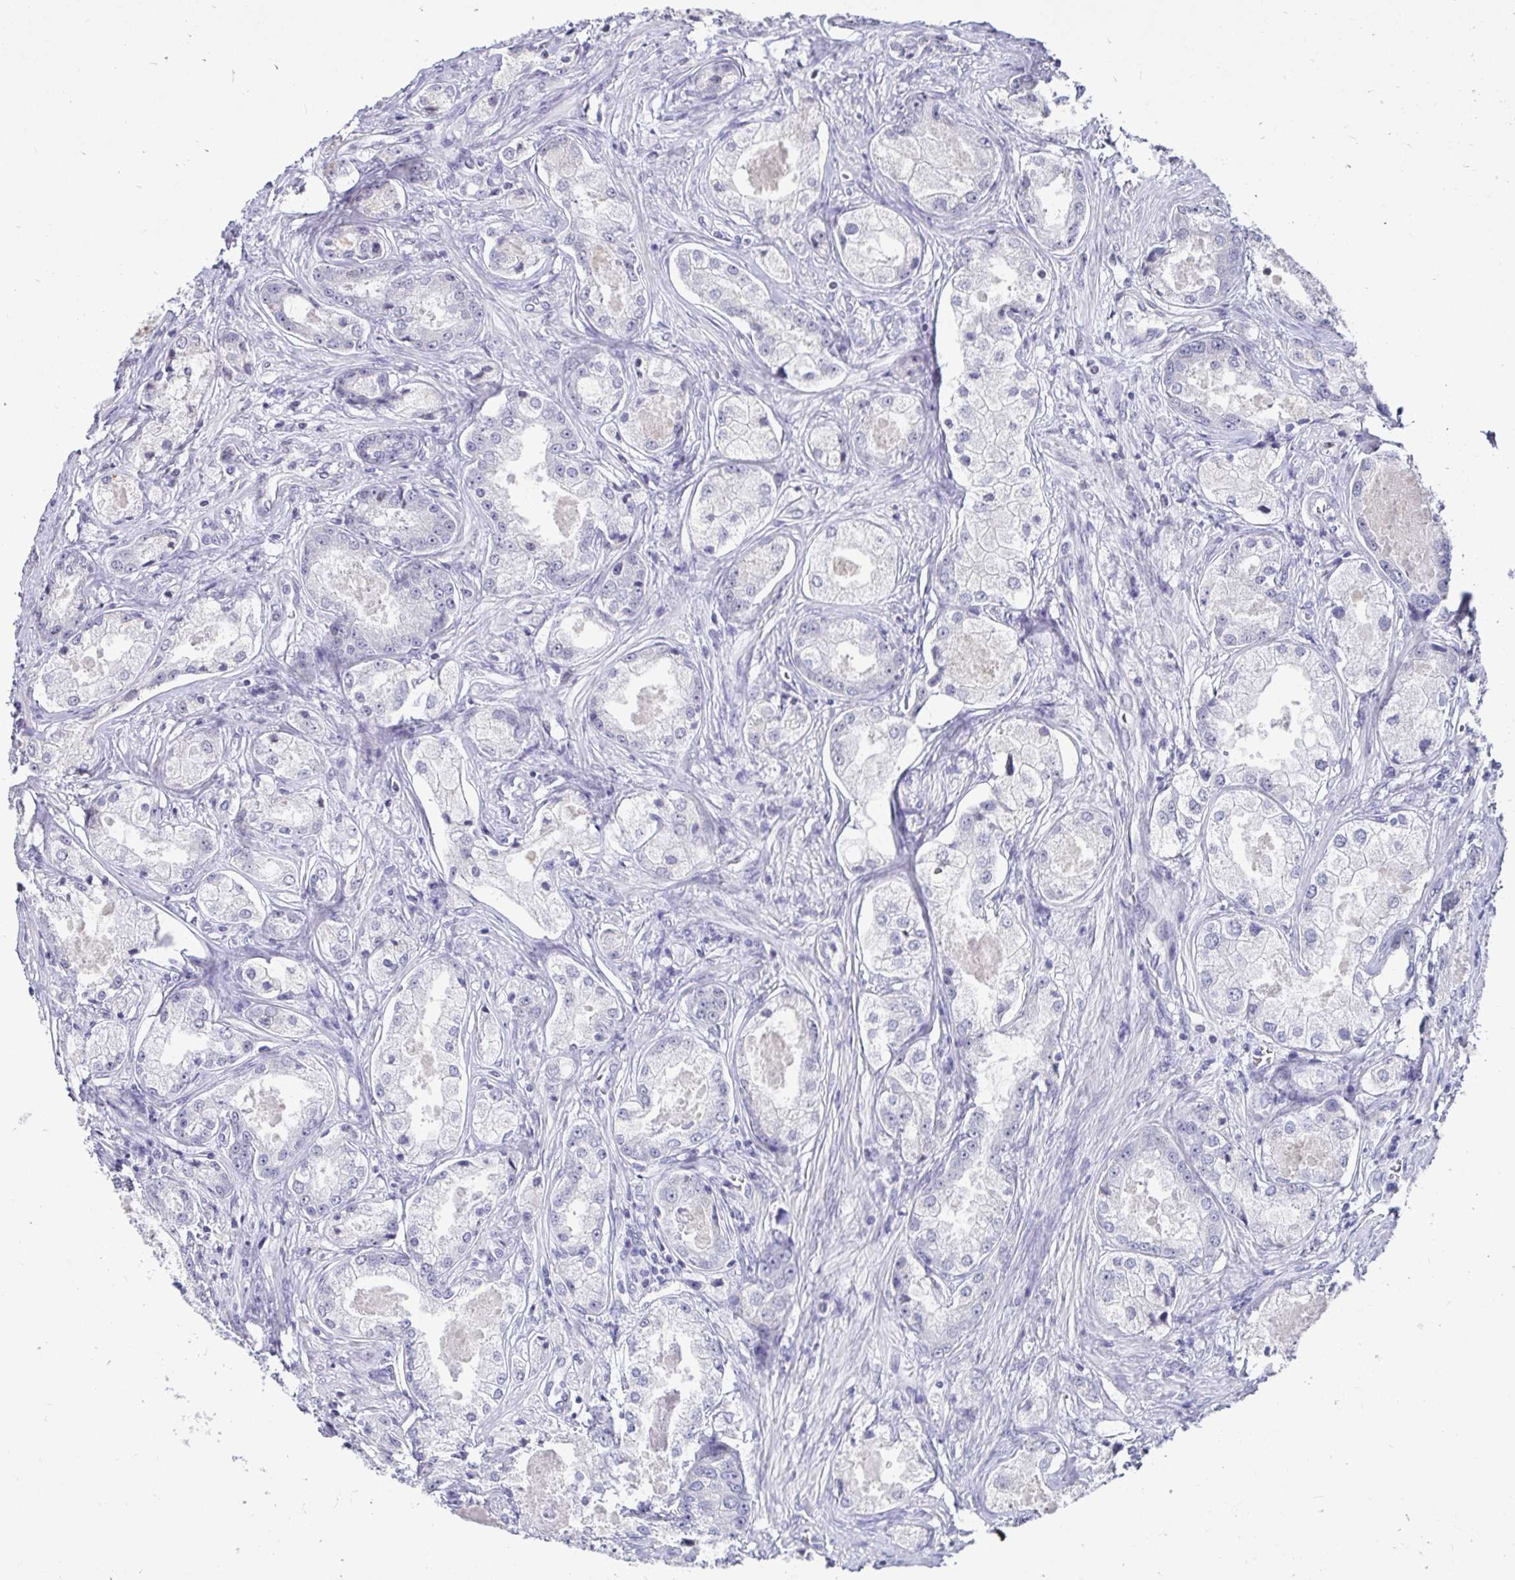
{"staining": {"intensity": "negative", "quantity": "none", "location": "none"}, "tissue": "prostate cancer", "cell_type": "Tumor cells", "image_type": "cancer", "snomed": [{"axis": "morphology", "description": "Adenocarcinoma, Low grade"}, {"axis": "topography", "description": "Prostate"}], "caption": "DAB immunohistochemical staining of human prostate cancer shows no significant expression in tumor cells.", "gene": "ANLN", "patient": {"sex": "male", "age": 68}}